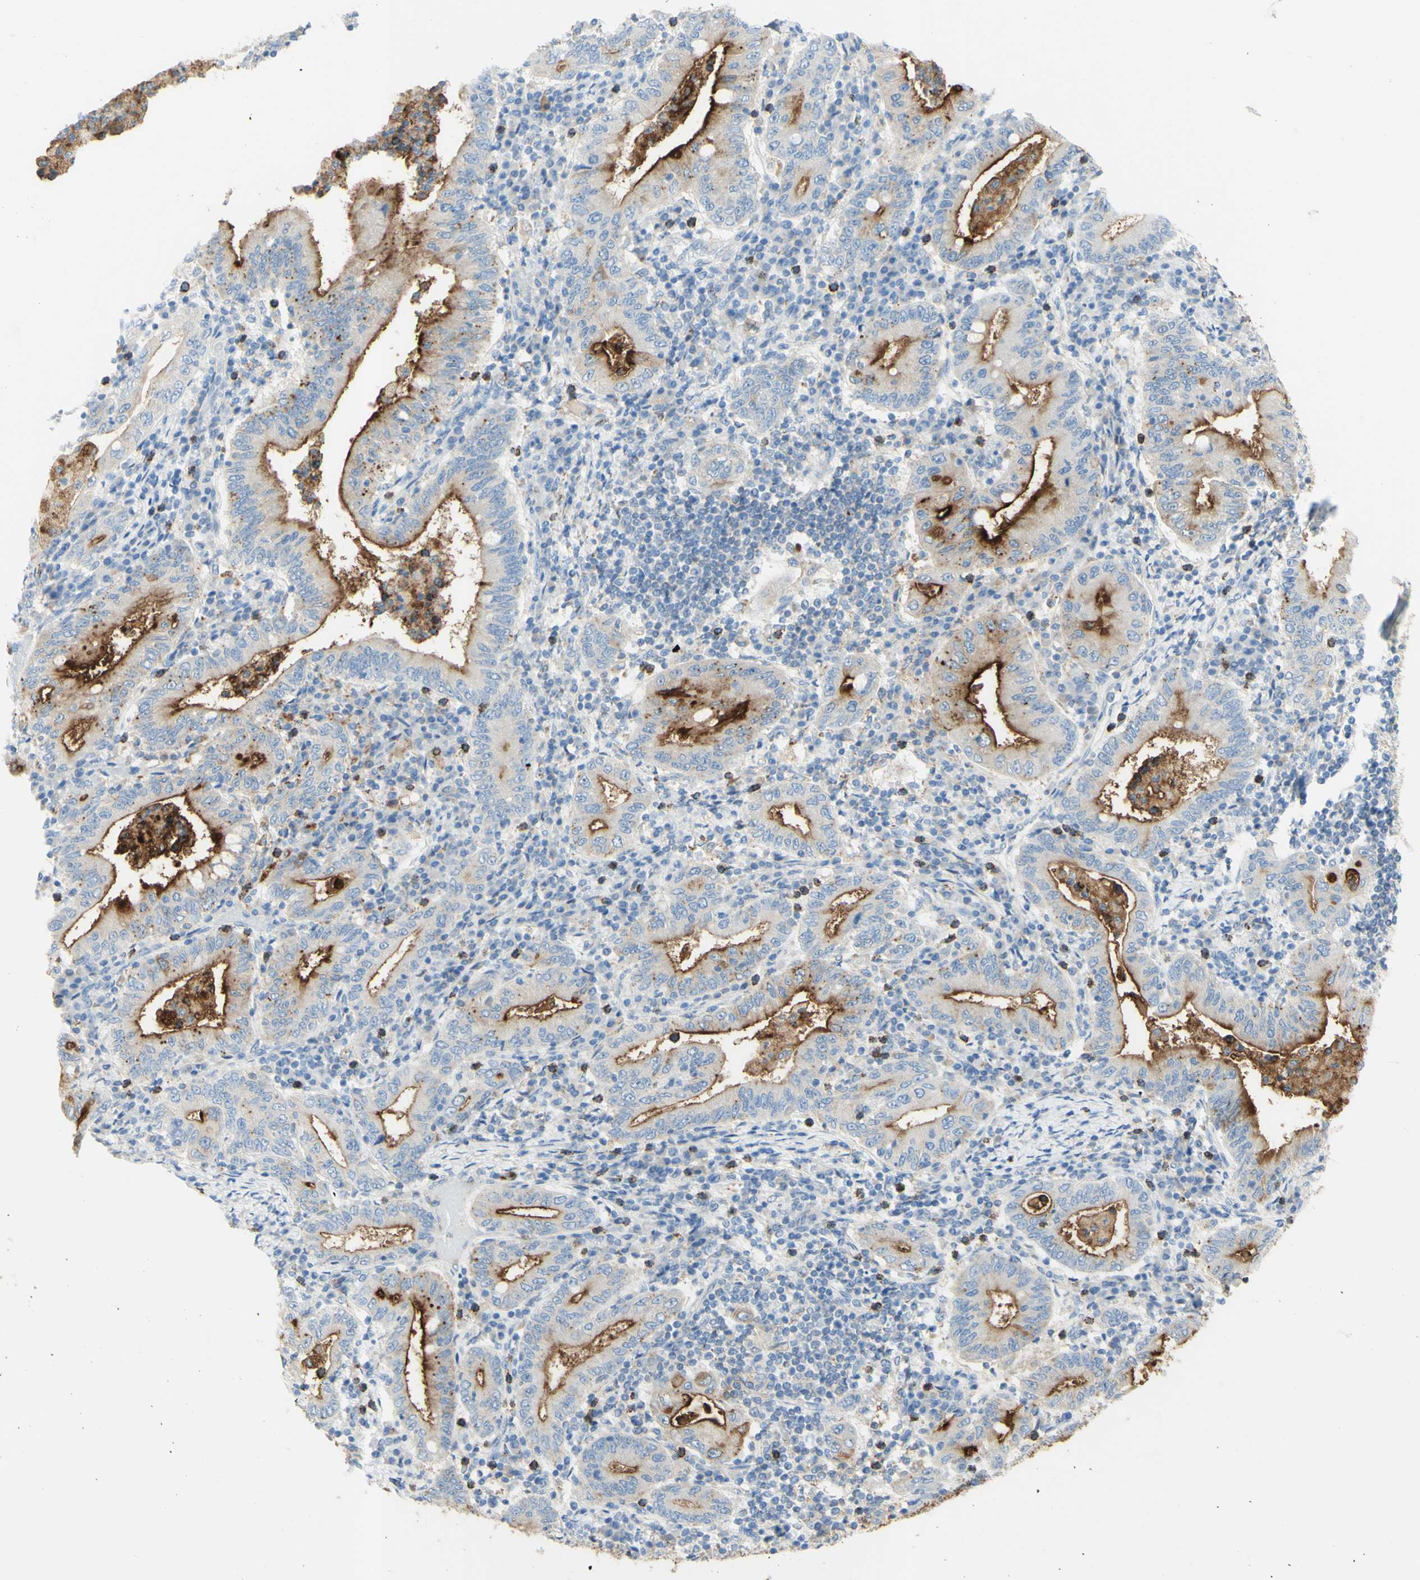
{"staining": {"intensity": "strong", "quantity": "25%-75%", "location": "cytoplasmic/membranous"}, "tissue": "stomach cancer", "cell_type": "Tumor cells", "image_type": "cancer", "snomed": [{"axis": "morphology", "description": "Normal tissue, NOS"}, {"axis": "morphology", "description": "Adenocarcinoma, NOS"}, {"axis": "topography", "description": "Esophagus"}, {"axis": "topography", "description": "Stomach, upper"}, {"axis": "topography", "description": "Peripheral nerve tissue"}], "caption": "Immunohistochemical staining of human stomach cancer (adenocarcinoma) shows high levels of strong cytoplasmic/membranous positivity in approximately 25%-75% of tumor cells. The protein is stained brown, and the nuclei are stained in blue (DAB (3,3'-diaminobenzidine) IHC with brightfield microscopy, high magnification).", "gene": "TSPAN1", "patient": {"sex": "male", "age": 62}}